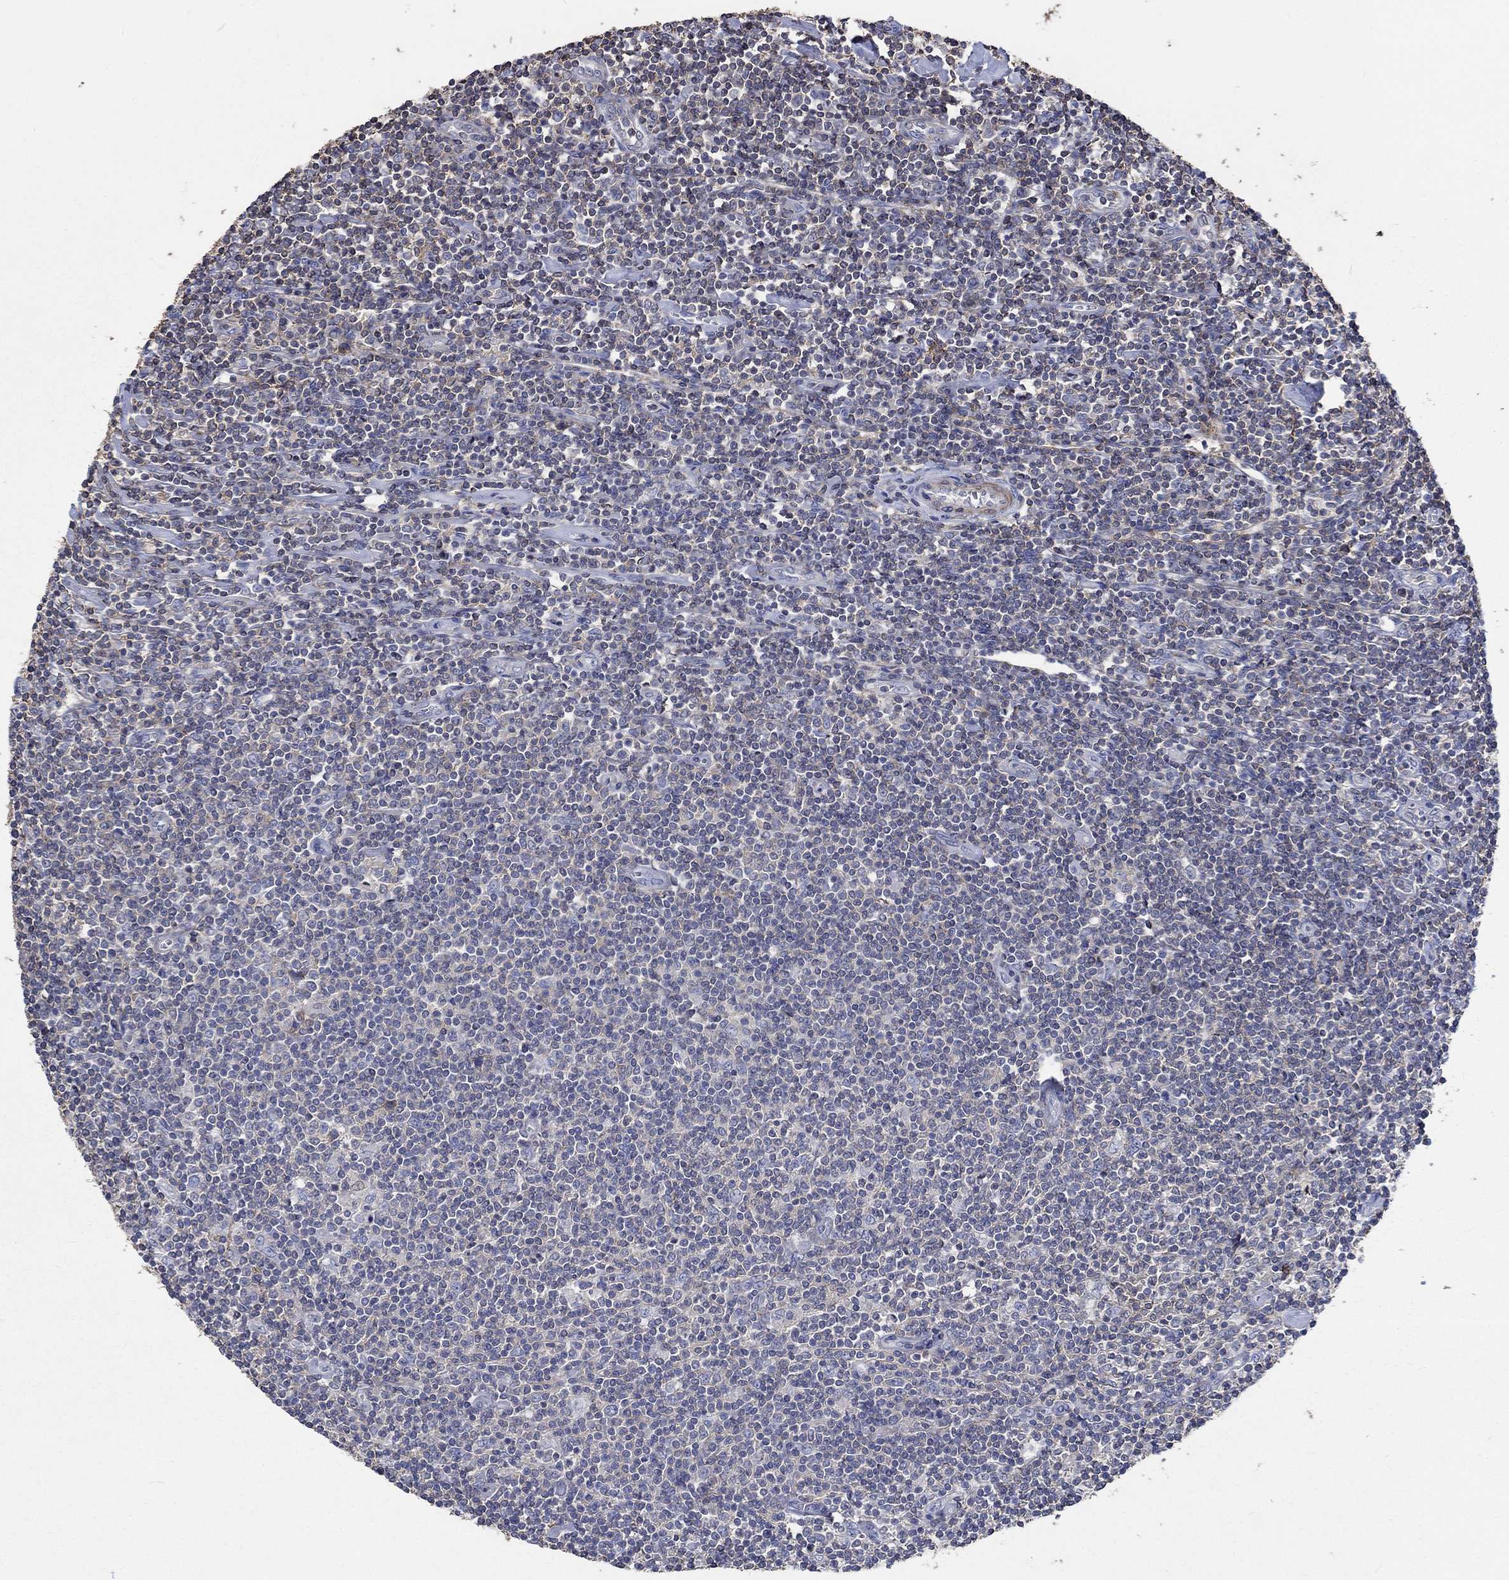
{"staining": {"intensity": "negative", "quantity": "none", "location": "none"}, "tissue": "lymphoma", "cell_type": "Tumor cells", "image_type": "cancer", "snomed": [{"axis": "morphology", "description": "Hodgkin's disease, NOS"}, {"axis": "topography", "description": "Lymph node"}], "caption": "The immunohistochemistry image has no significant staining in tumor cells of Hodgkin's disease tissue.", "gene": "TNFAIP8L3", "patient": {"sex": "male", "age": 40}}